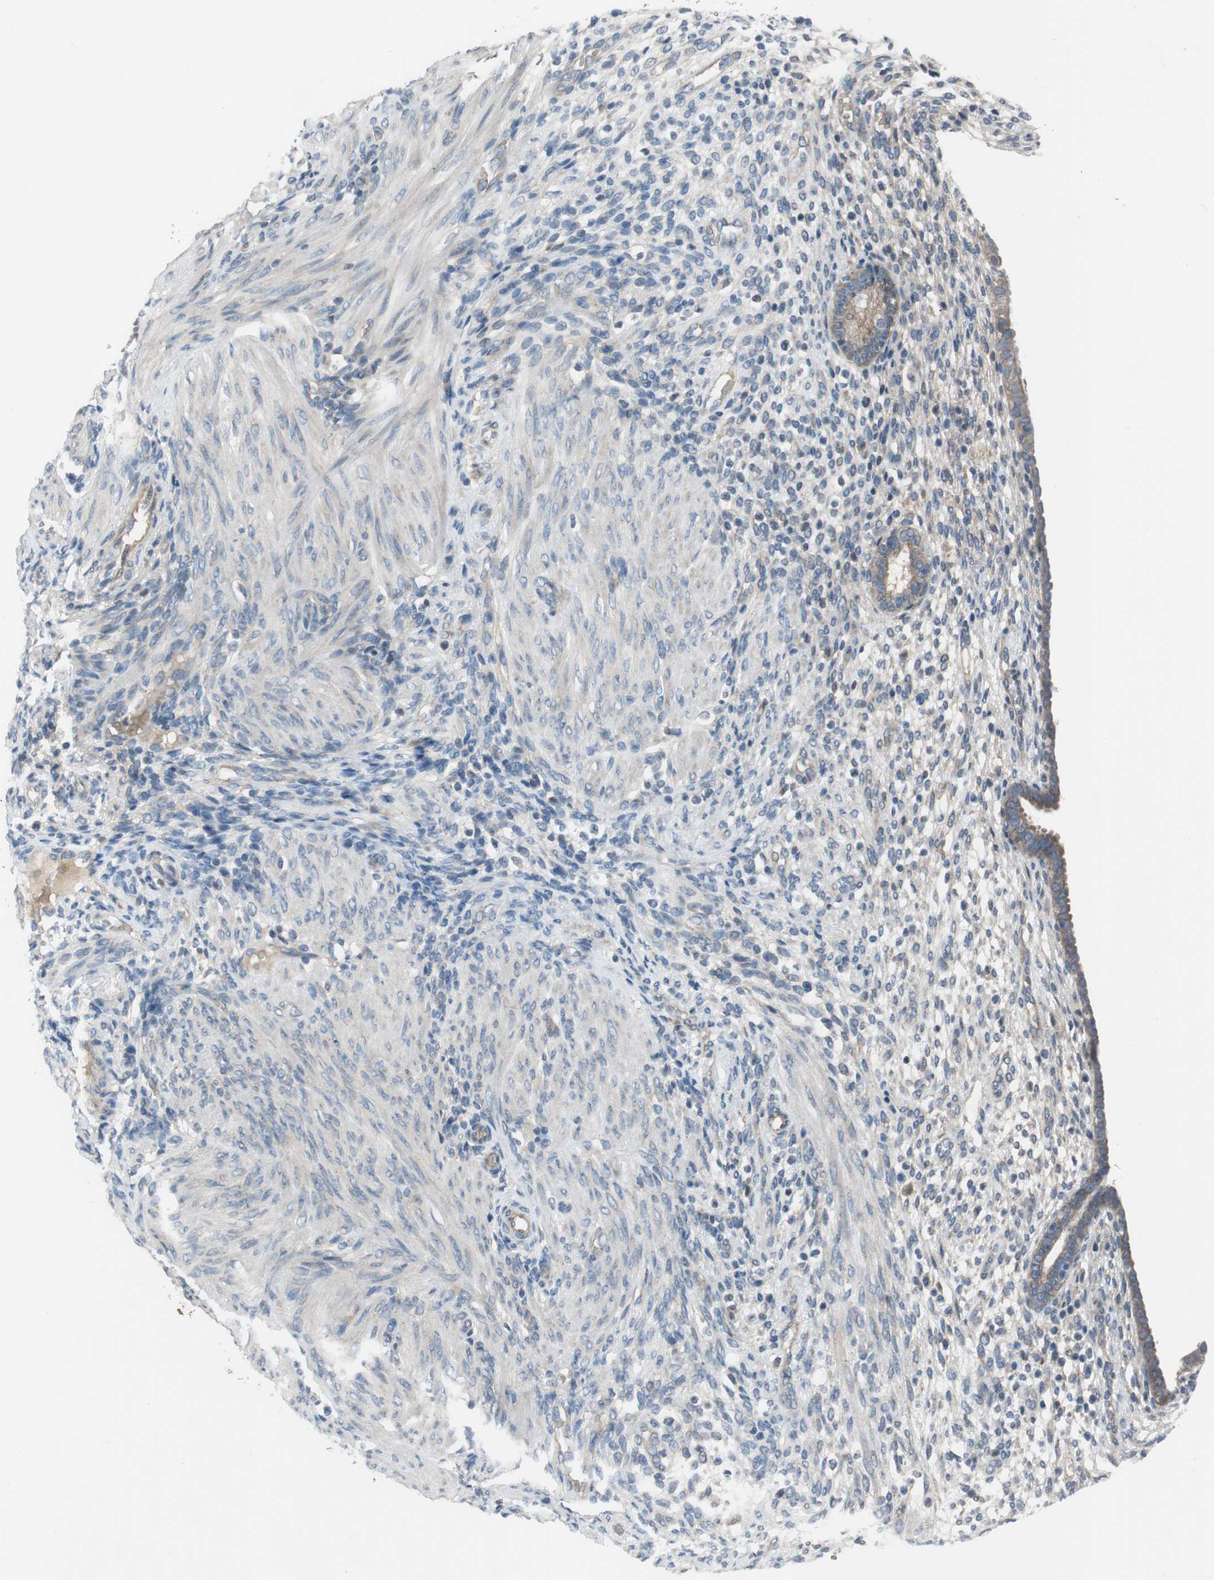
{"staining": {"intensity": "negative", "quantity": "none", "location": "none"}, "tissue": "endometrium", "cell_type": "Cells in endometrial stroma", "image_type": "normal", "snomed": [{"axis": "morphology", "description": "Normal tissue, NOS"}, {"axis": "topography", "description": "Endometrium"}], "caption": "The immunohistochemistry (IHC) image has no significant staining in cells in endometrial stroma of endometrium.", "gene": "ADD2", "patient": {"sex": "female", "age": 72}}